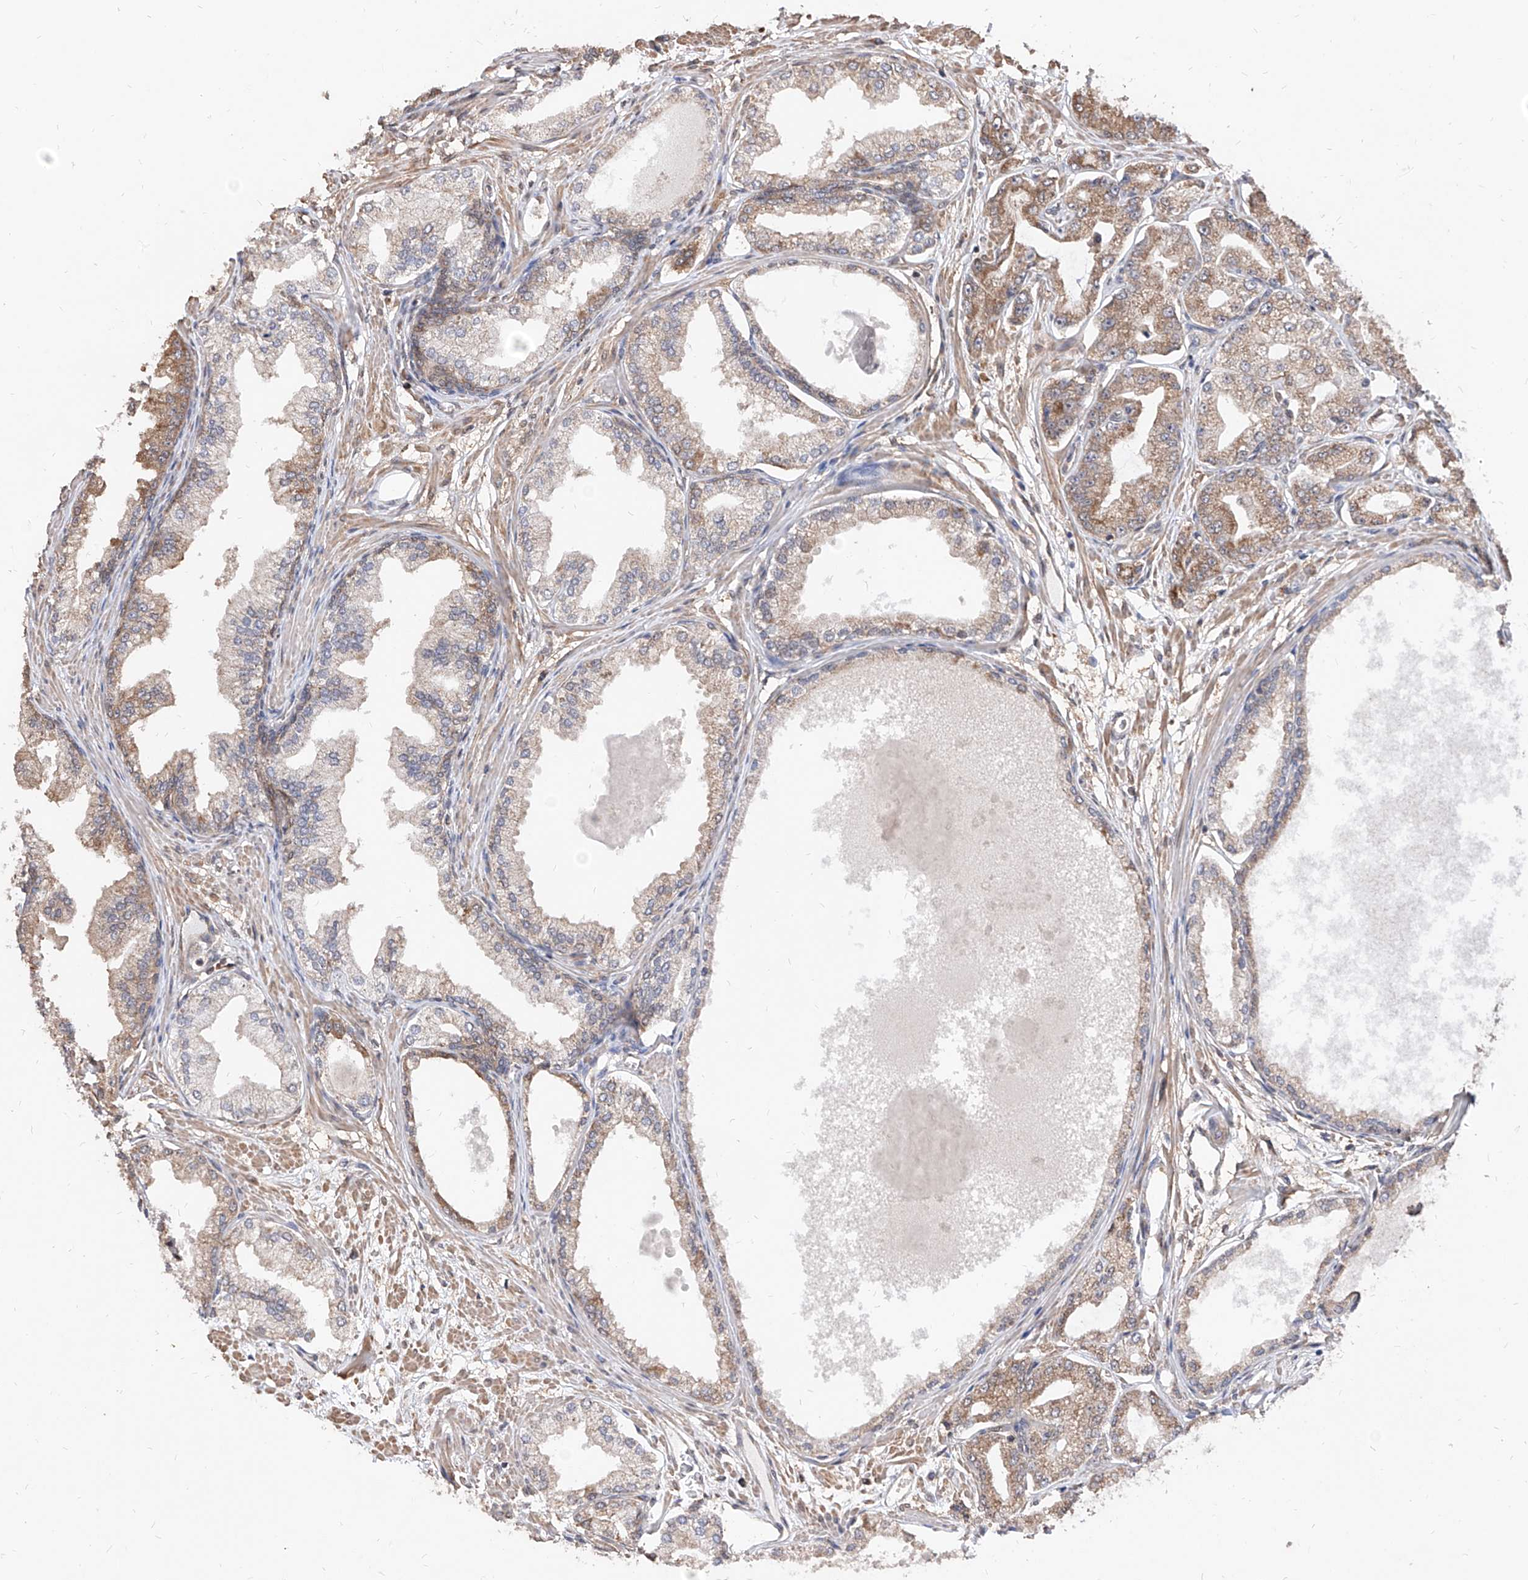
{"staining": {"intensity": "moderate", "quantity": ">75%", "location": "cytoplasmic/membranous"}, "tissue": "prostate cancer", "cell_type": "Tumor cells", "image_type": "cancer", "snomed": [{"axis": "morphology", "description": "Adenocarcinoma, Low grade"}, {"axis": "topography", "description": "Prostate"}], "caption": "IHC of human prostate cancer demonstrates medium levels of moderate cytoplasmic/membranous expression in about >75% of tumor cells.", "gene": "C8orf82", "patient": {"sex": "male", "age": 63}}